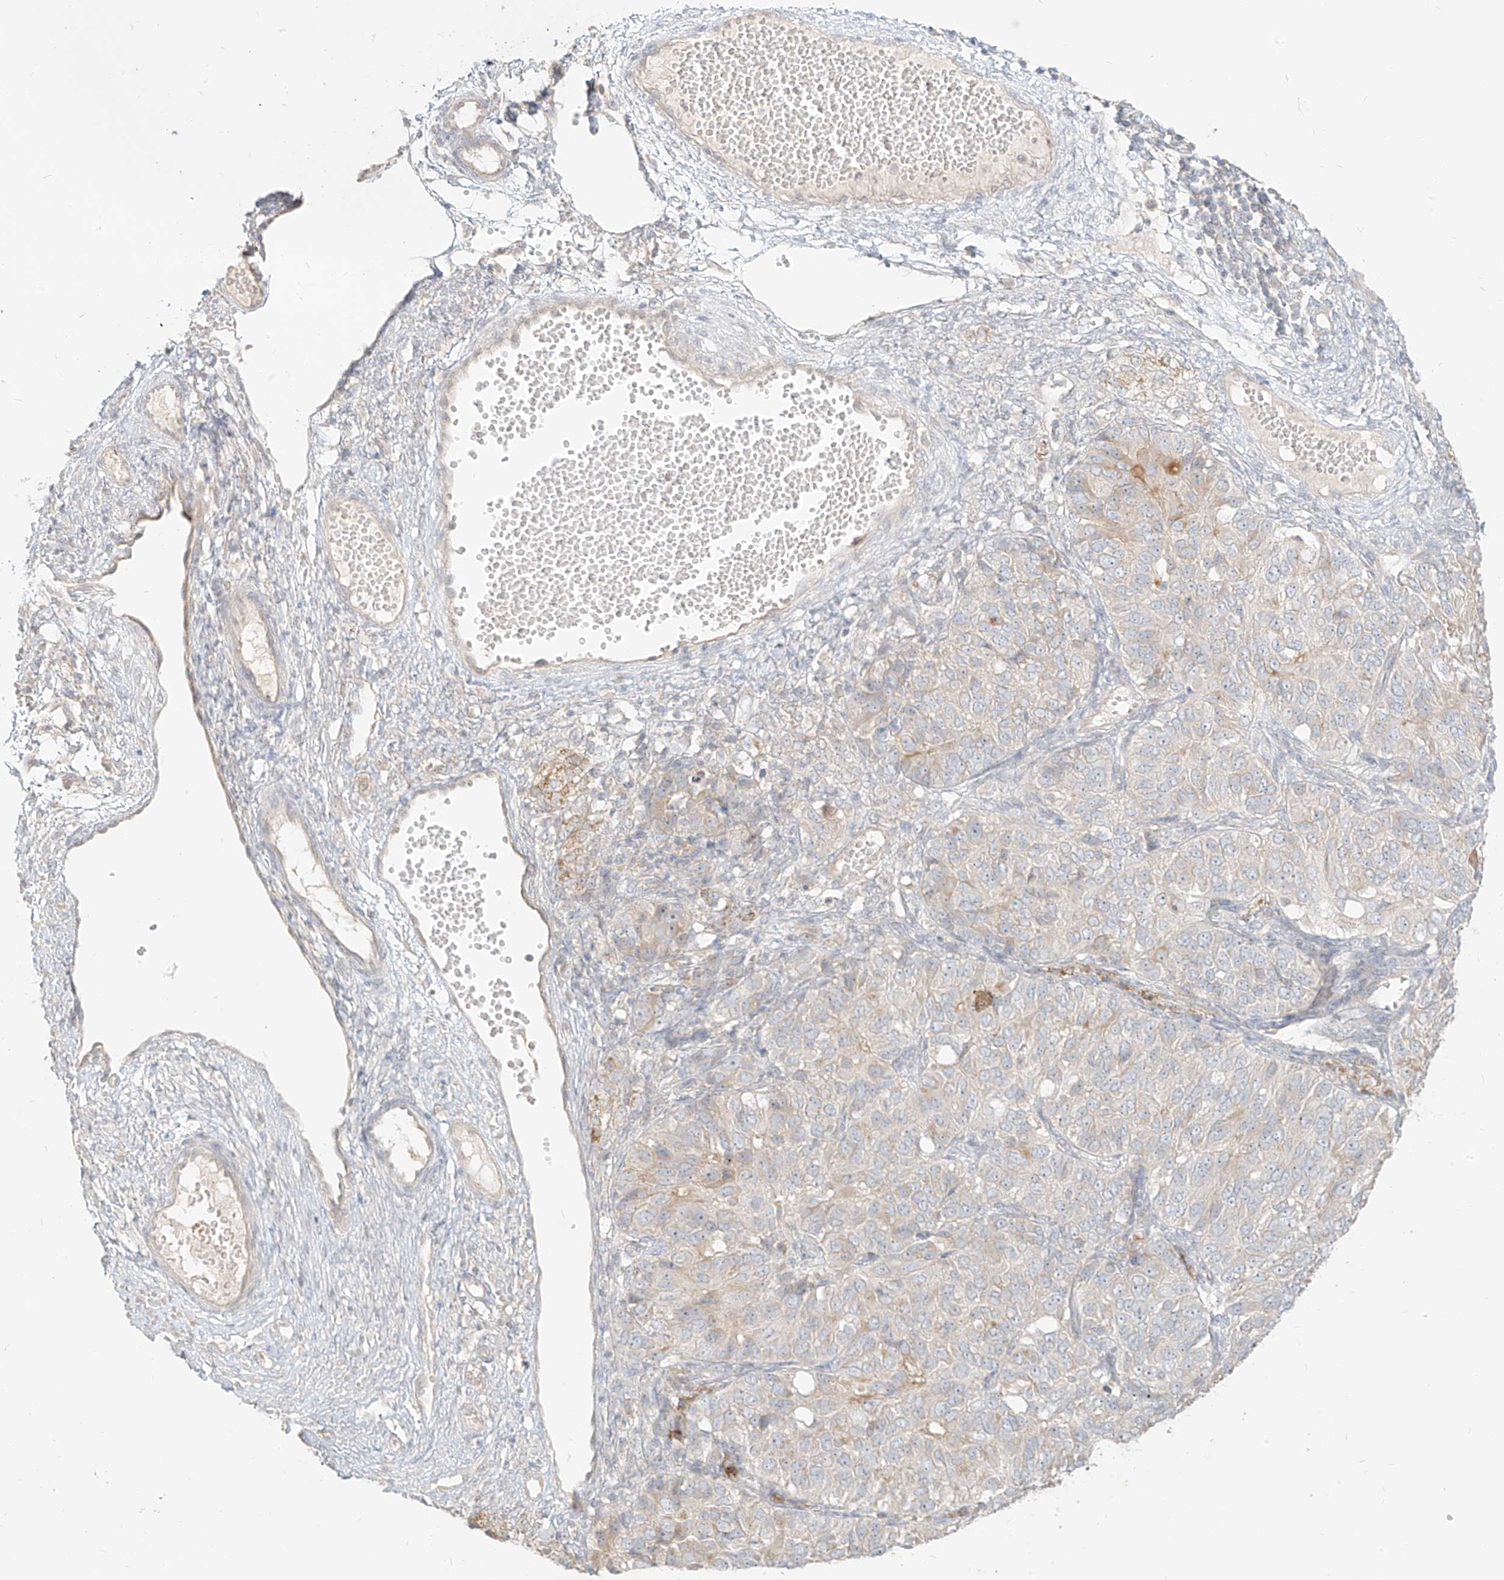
{"staining": {"intensity": "negative", "quantity": "none", "location": "none"}, "tissue": "ovarian cancer", "cell_type": "Tumor cells", "image_type": "cancer", "snomed": [{"axis": "morphology", "description": "Carcinoma, endometroid"}, {"axis": "topography", "description": "Ovary"}], "caption": "The micrograph demonstrates no staining of tumor cells in ovarian endometroid carcinoma. Nuclei are stained in blue.", "gene": "LIPT1", "patient": {"sex": "female", "age": 51}}